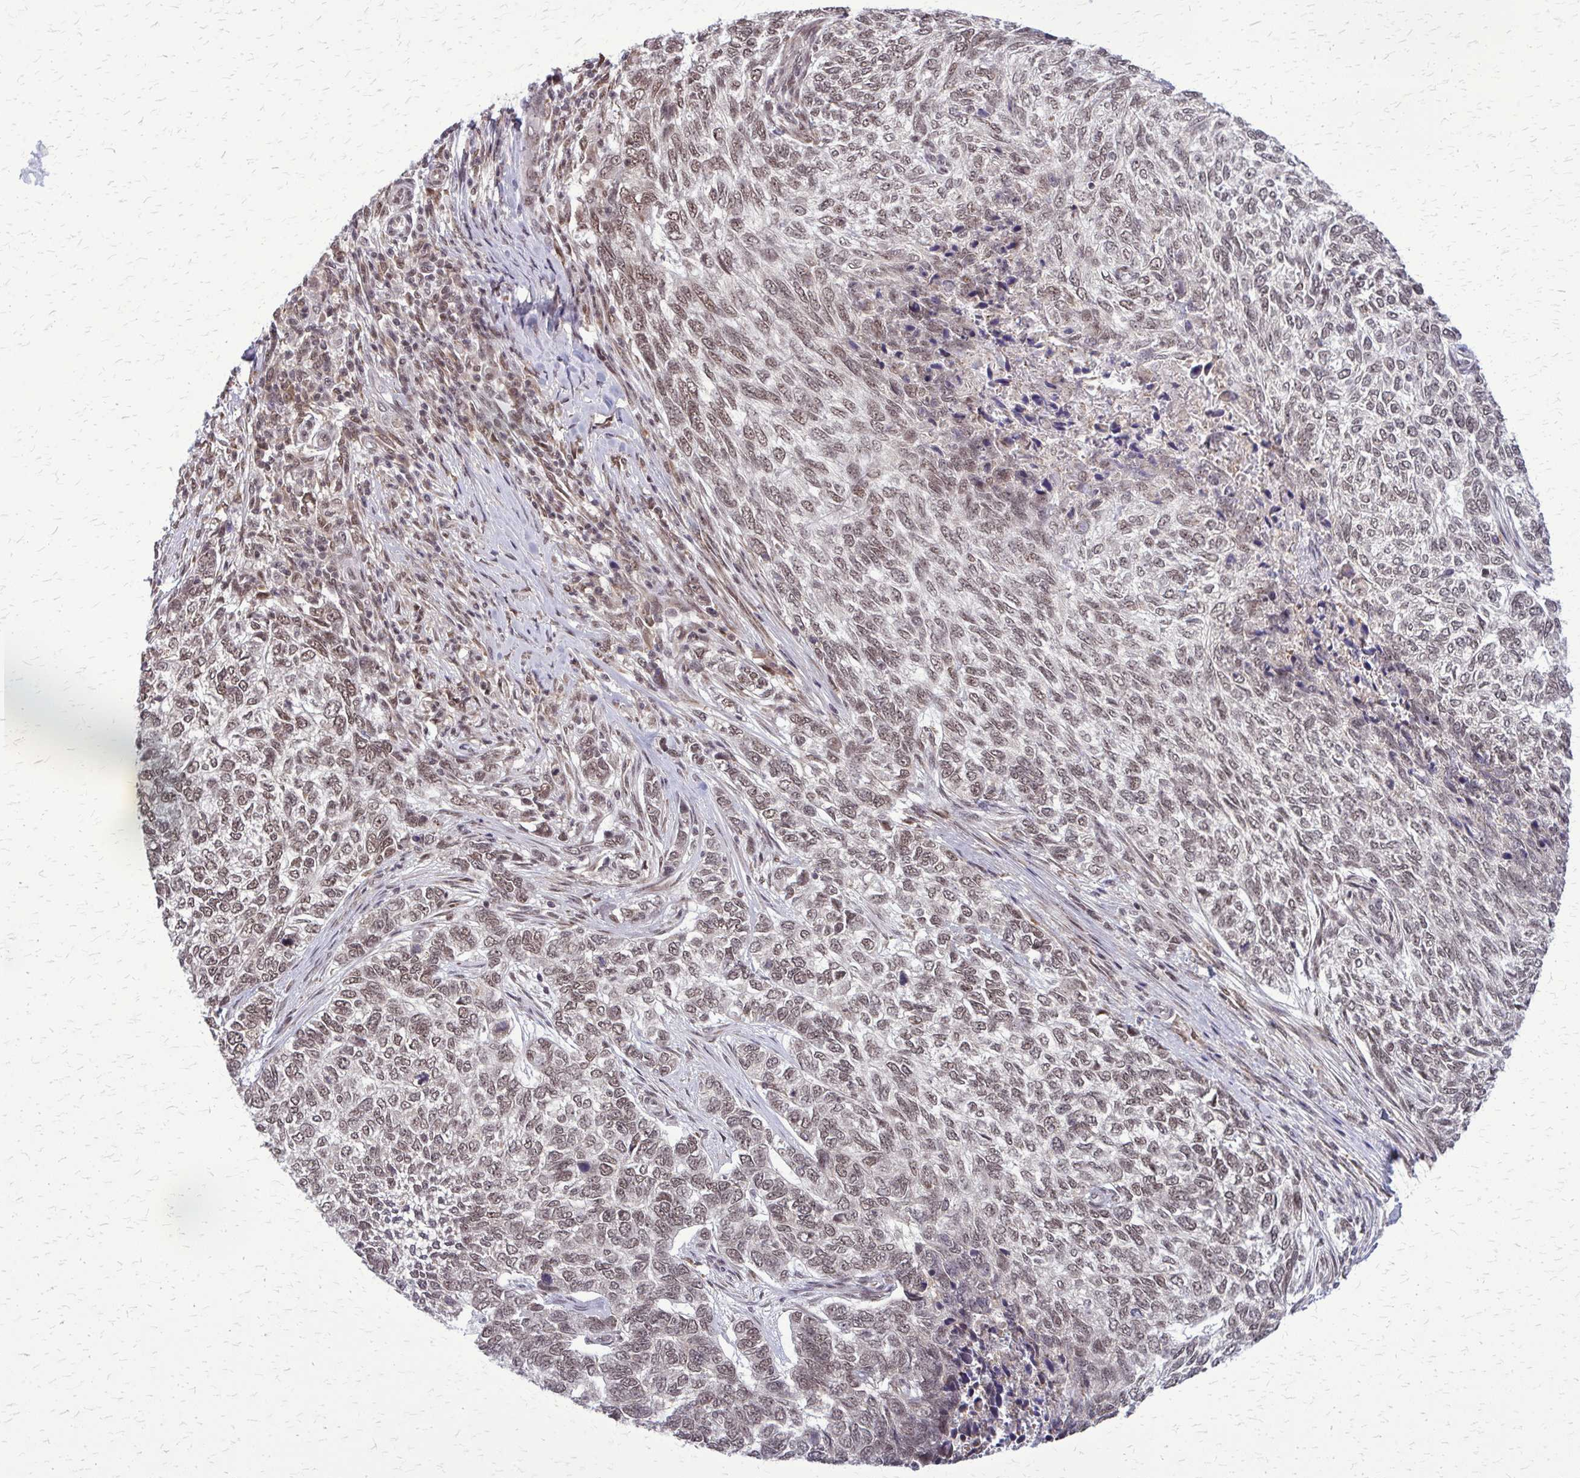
{"staining": {"intensity": "weak", "quantity": ">75%", "location": "nuclear"}, "tissue": "skin cancer", "cell_type": "Tumor cells", "image_type": "cancer", "snomed": [{"axis": "morphology", "description": "Basal cell carcinoma"}, {"axis": "topography", "description": "Skin"}], "caption": "Skin basal cell carcinoma stained with DAB (3,3'-diaminobenzidine) immunohistochemistry displays low levels of weak nuclear positivity in approximately >75% of tumor cells.", "gene": "HDAC3", "patient": {"sex": "female", "age": 65}}